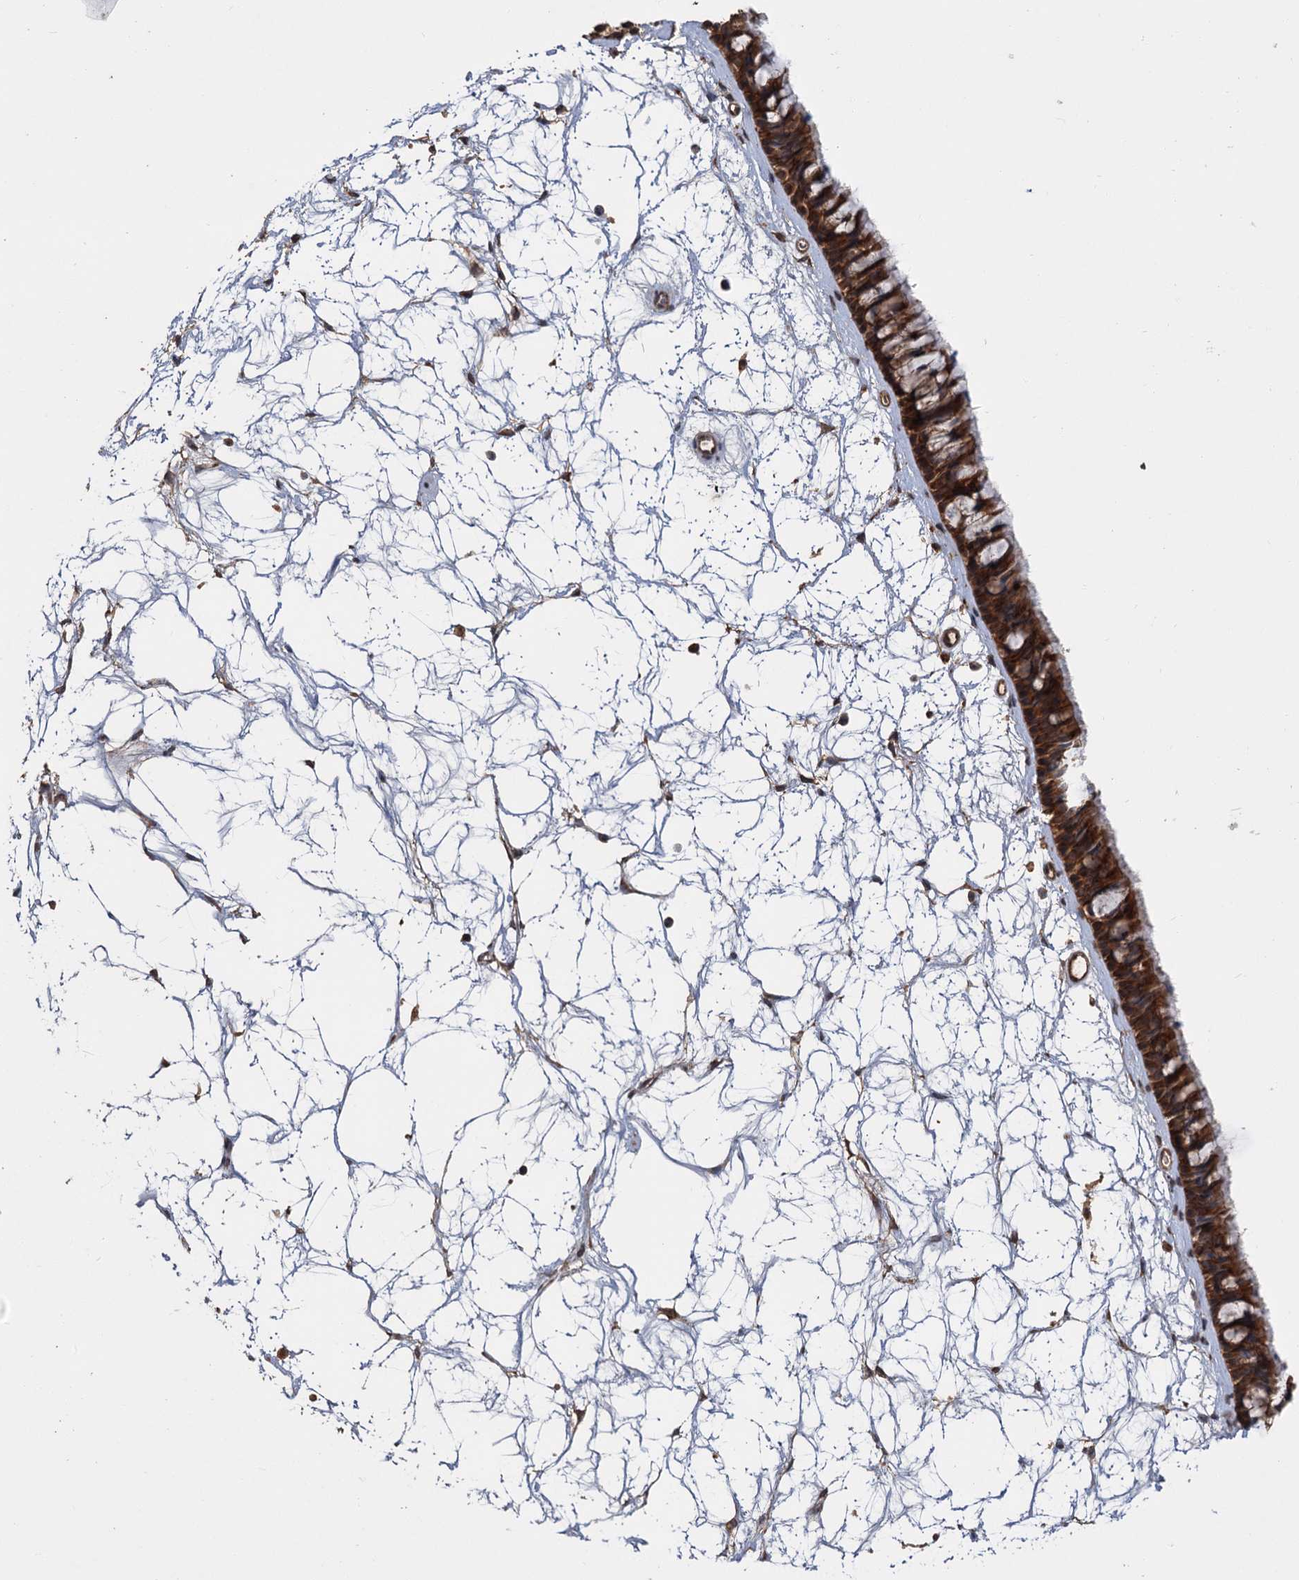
{"staining": {"intensity": "strong", "quantity": ">75%", "location": "cytoplasmic/membranous"}, "tissue": "nasopharynx", "cell_type": "Respiratory epithelial cells", "image_type": "normal", "snomed": [{"axis": "morphology", "description": "Normal tissue, NOS"}, {"axis": "topography", "description": "Nasopharynx"}], "caption": "Immunohistochemistry (IHC) of benign nasopharynx reveals high levels of strong cytoplasmic/membranous staining in about >75% of respiratory epithelial cells. (Brightfield microscopy of DAB IHC at high magnification).", "gene": "KANSL2", "patient": {"sex": "male", "age": 64}}